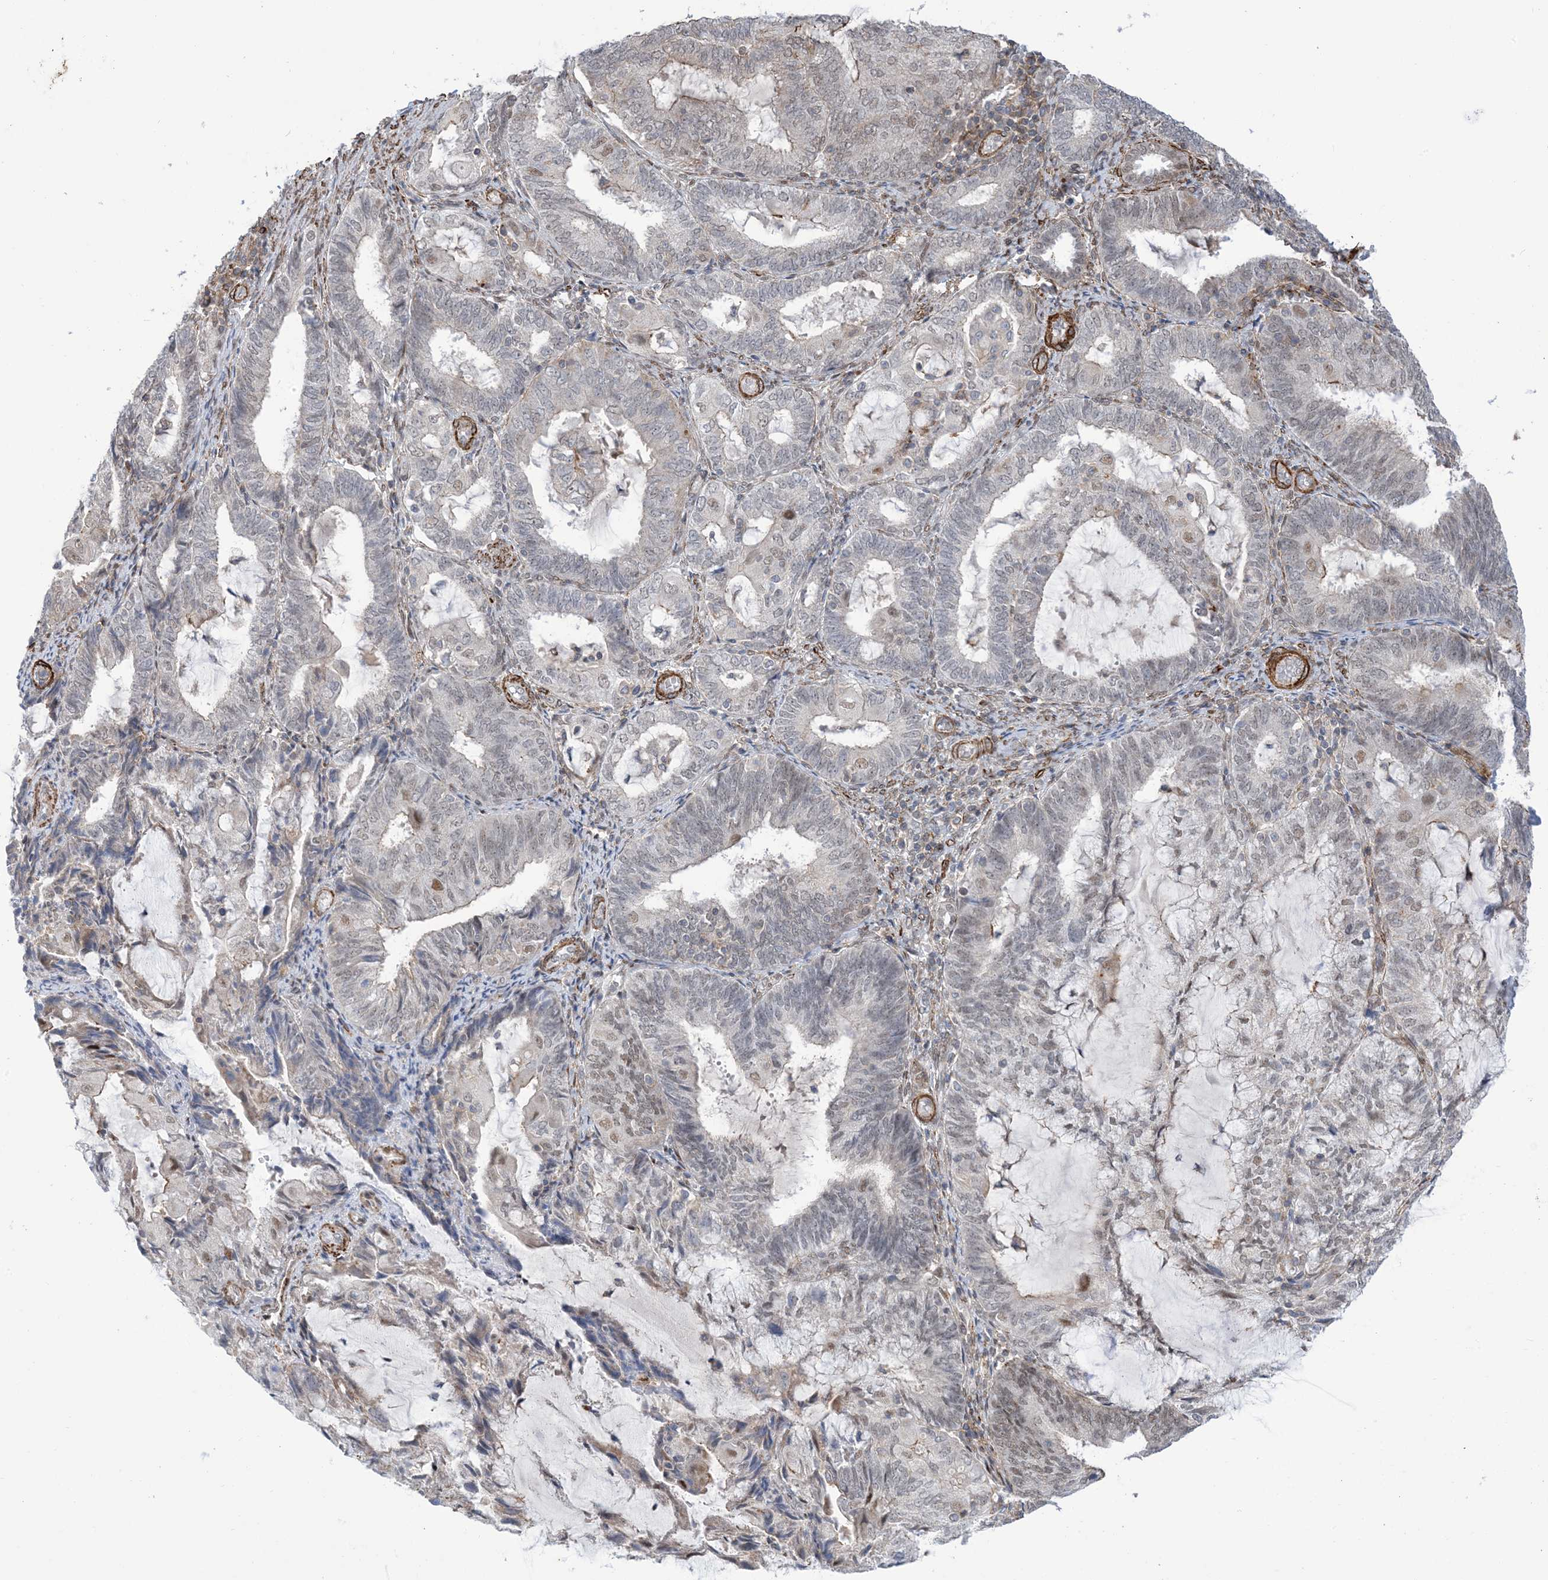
{"staining": {"intensity": "negative", "quantity": "none", "location": "none"}, "tissue": "endometrial cancer", "cell_type": "Tumor cells", "image_type": "cancer", "snomed": [{"axis": "morphology", "description": "Adenocarcinoma, NOS"}, {"axis": "topography", "description": "Endometrium"}], "caption": "An immunohistochemistry (IHC) micrograph of endometrial cancer is shown. There is no staining in tumor cells of endometrial cancer.", "gene": "ZNF8", "patient": {"sex": "female", "age": 81}}